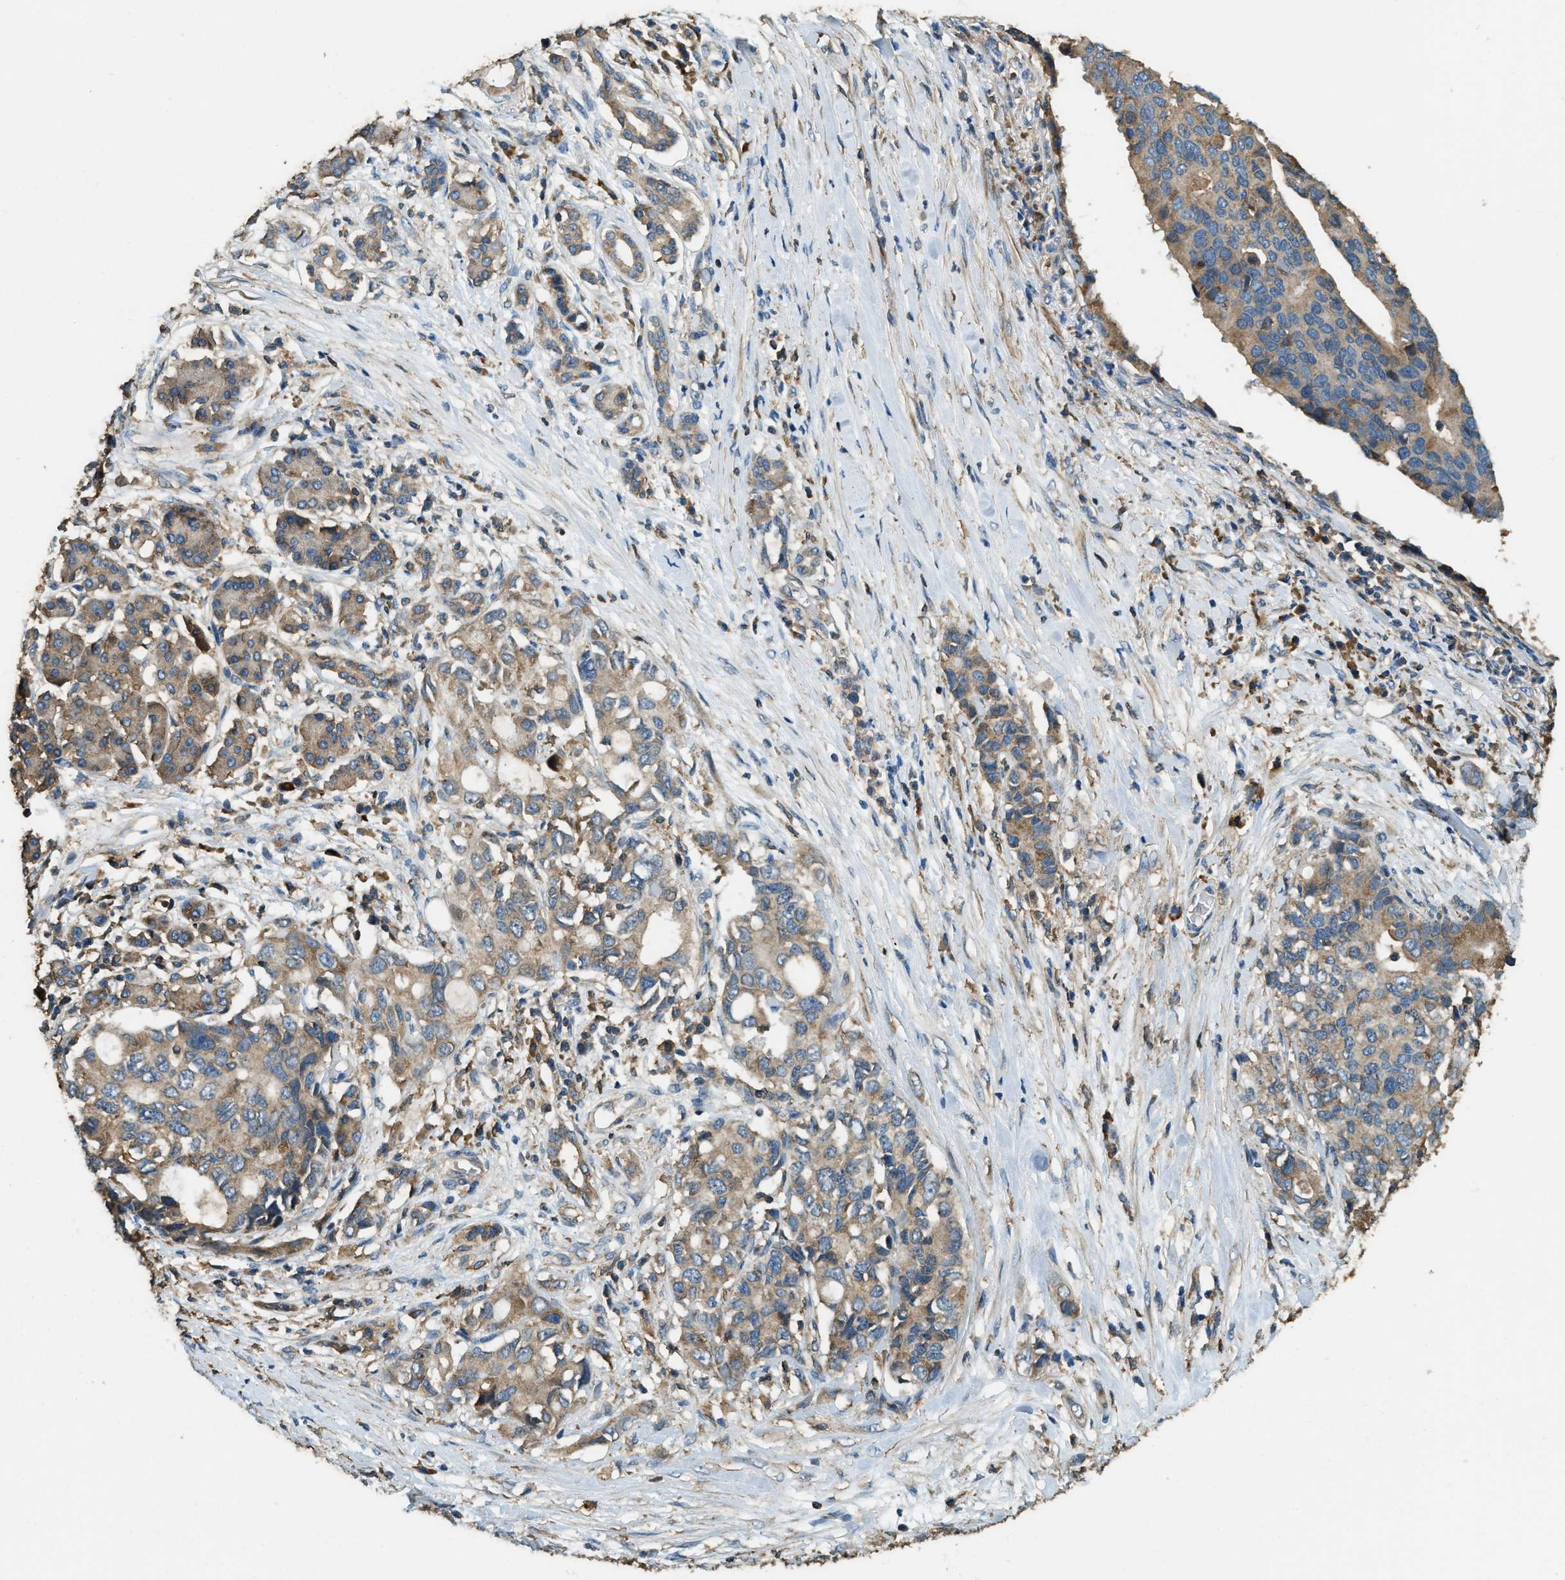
{"staining": {"intensity": "moderate", "quantity": ">75%", "location": "cytoplasmic/membranous"}, "tissue": "pancreatic cancer", "cell_type": "Tumor cells", "image_type": "cancer", "snomed": [{"axis": "morphology", "description": "Adenocarcinoma, NOS"}, {"axis": "topography", "description": "Pancreas"}], "caption": "IHC micrograph of pancreatic adenocarcinoma stained for a protein (brown), which shows medium levels of moderate cytoplasmic/membranous expression in approximately >75% of tumor cells.", "gene": "ERGIC1", "patient": {"sex": "female", "age": 56}}